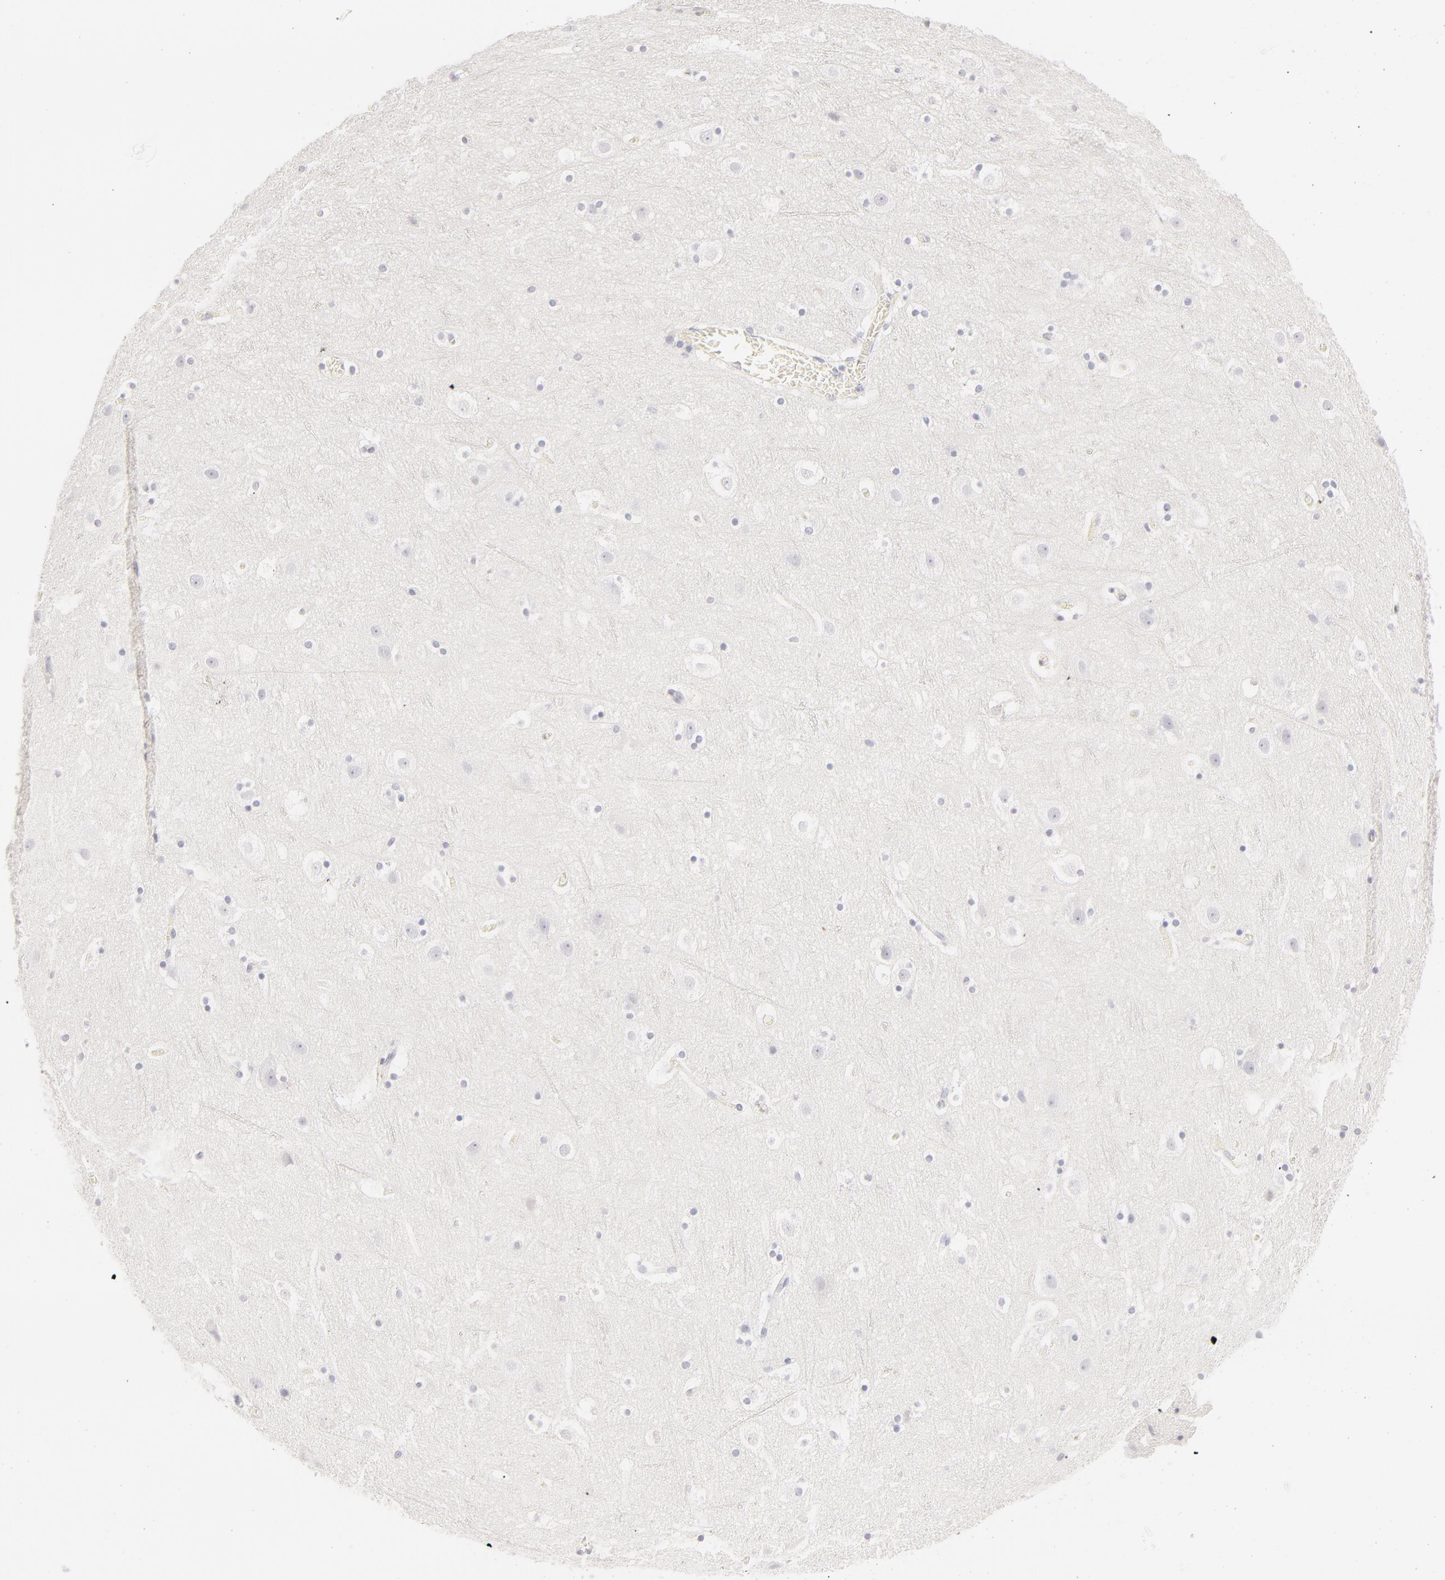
{"staining": {"intensity": "negative", "quantity": "none", "location": "none"}, "tissue": "cerebral cortex", "cell_type": "Endothelial cells", "image_type": "normal", "snomed": [{"axis": "morphology", "description": "Normal tissue, NOS"}, {"axis": "topography", "description": "Cerebral cortex"}], "caption": "Immunohistochemical staining of normal human cerebral cortex demonstrates no significant positivity in endothelial cells.", "gene": "LGALS7B", "patient": {"sex": "male", "age": 45}}